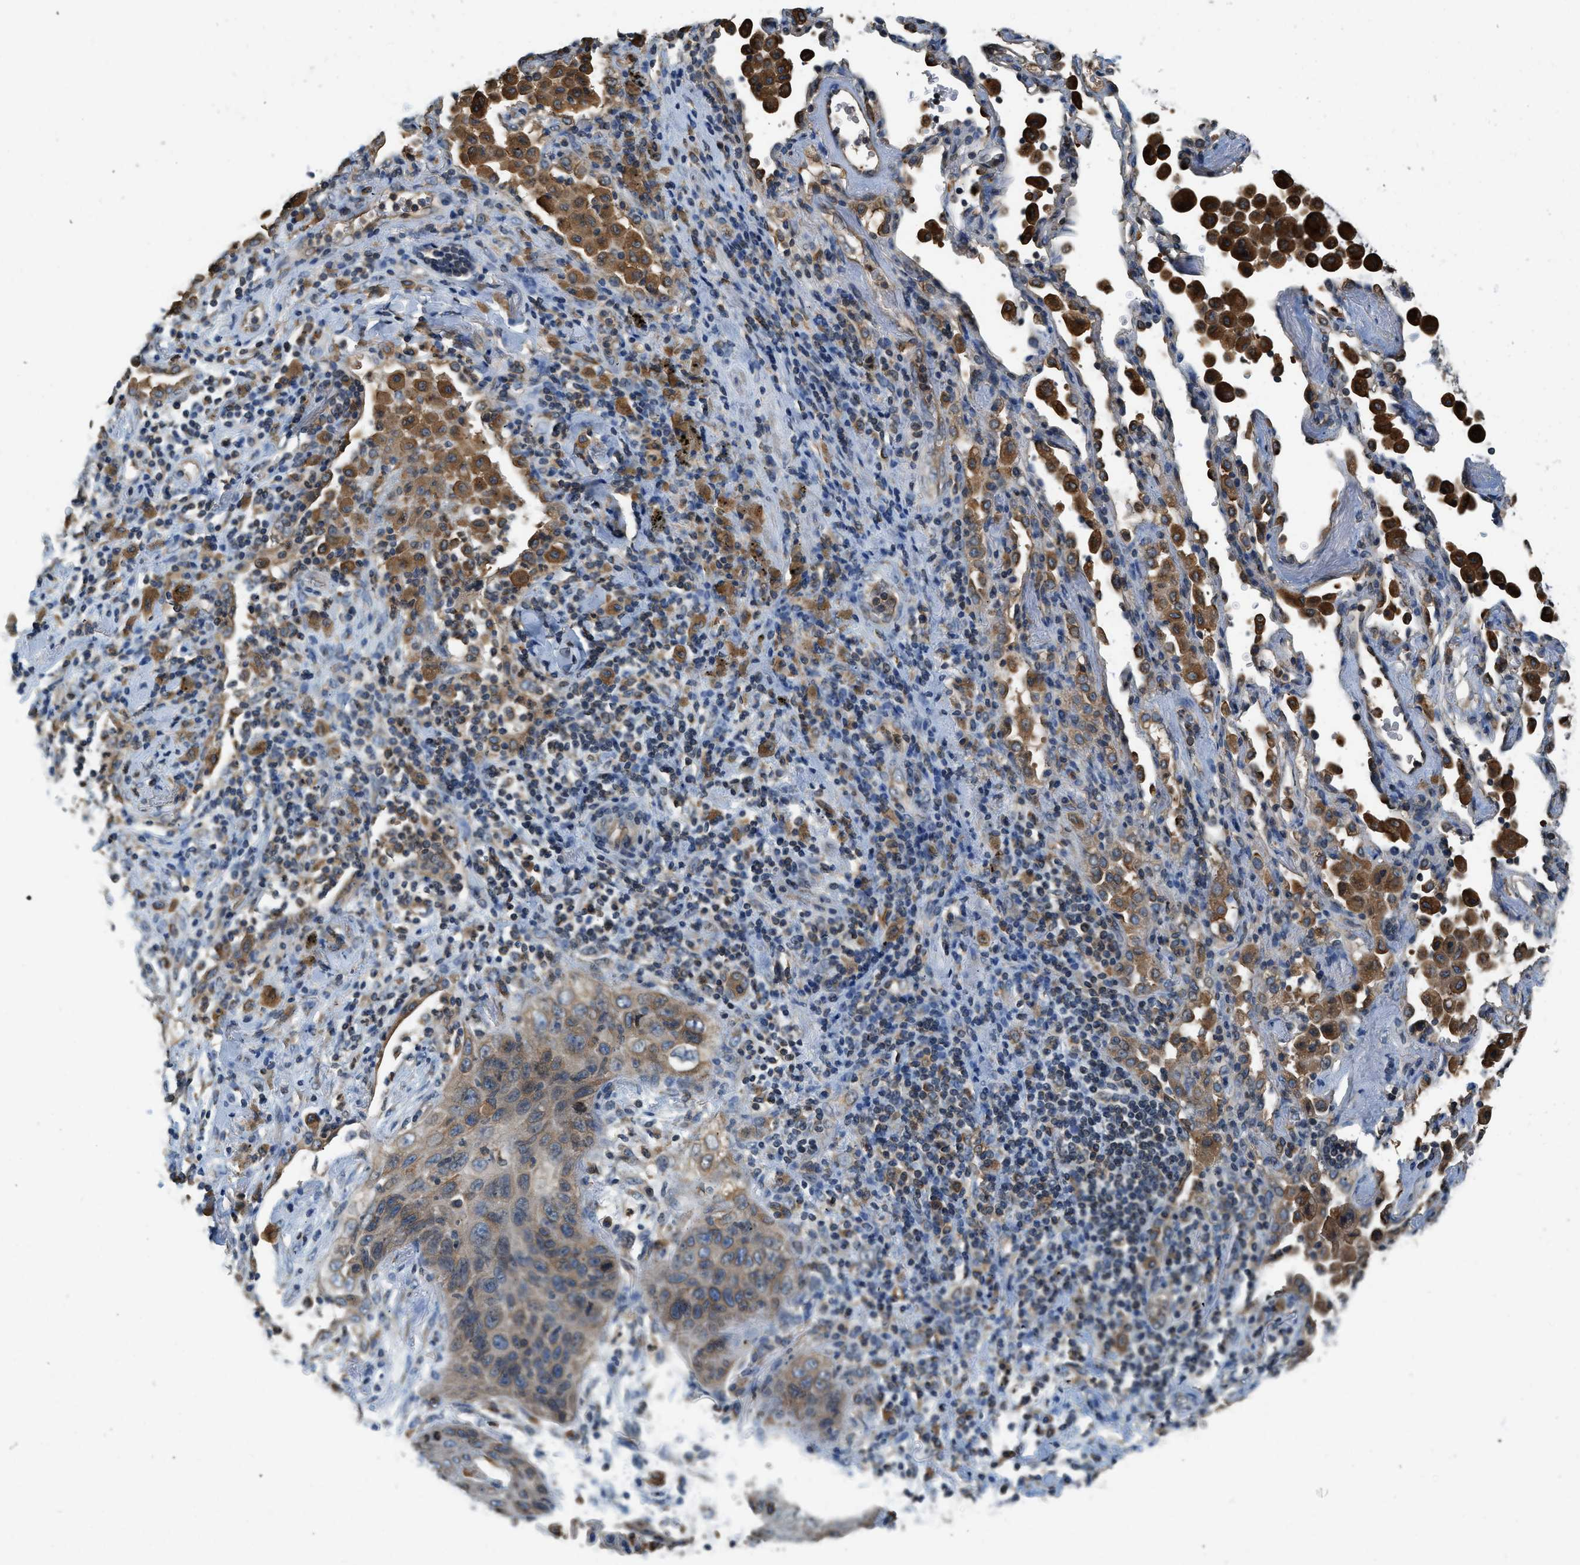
{"staining": {"intensity": "weak", "quantity": ">75%", "location": "cytoplasmic/membranous"}, "tissue": "lung cancer", "cell_type": "Tumor cells", "image_type": "cancer", "snomed": [{"axis": "morphology", "description": "Squamous cell carcinoma, NOS"}, {"axis": "topography", "description": "Lung"}], "caption": "Lung cancer (squamous cell carcinoma) was stained to show a protein in brown. There is low levels of weak cytoplasmic/membranous expression in about >75% of tumor cells.", "gene": "BCAP31", "patient": {"sex": "female", "age": 67}}